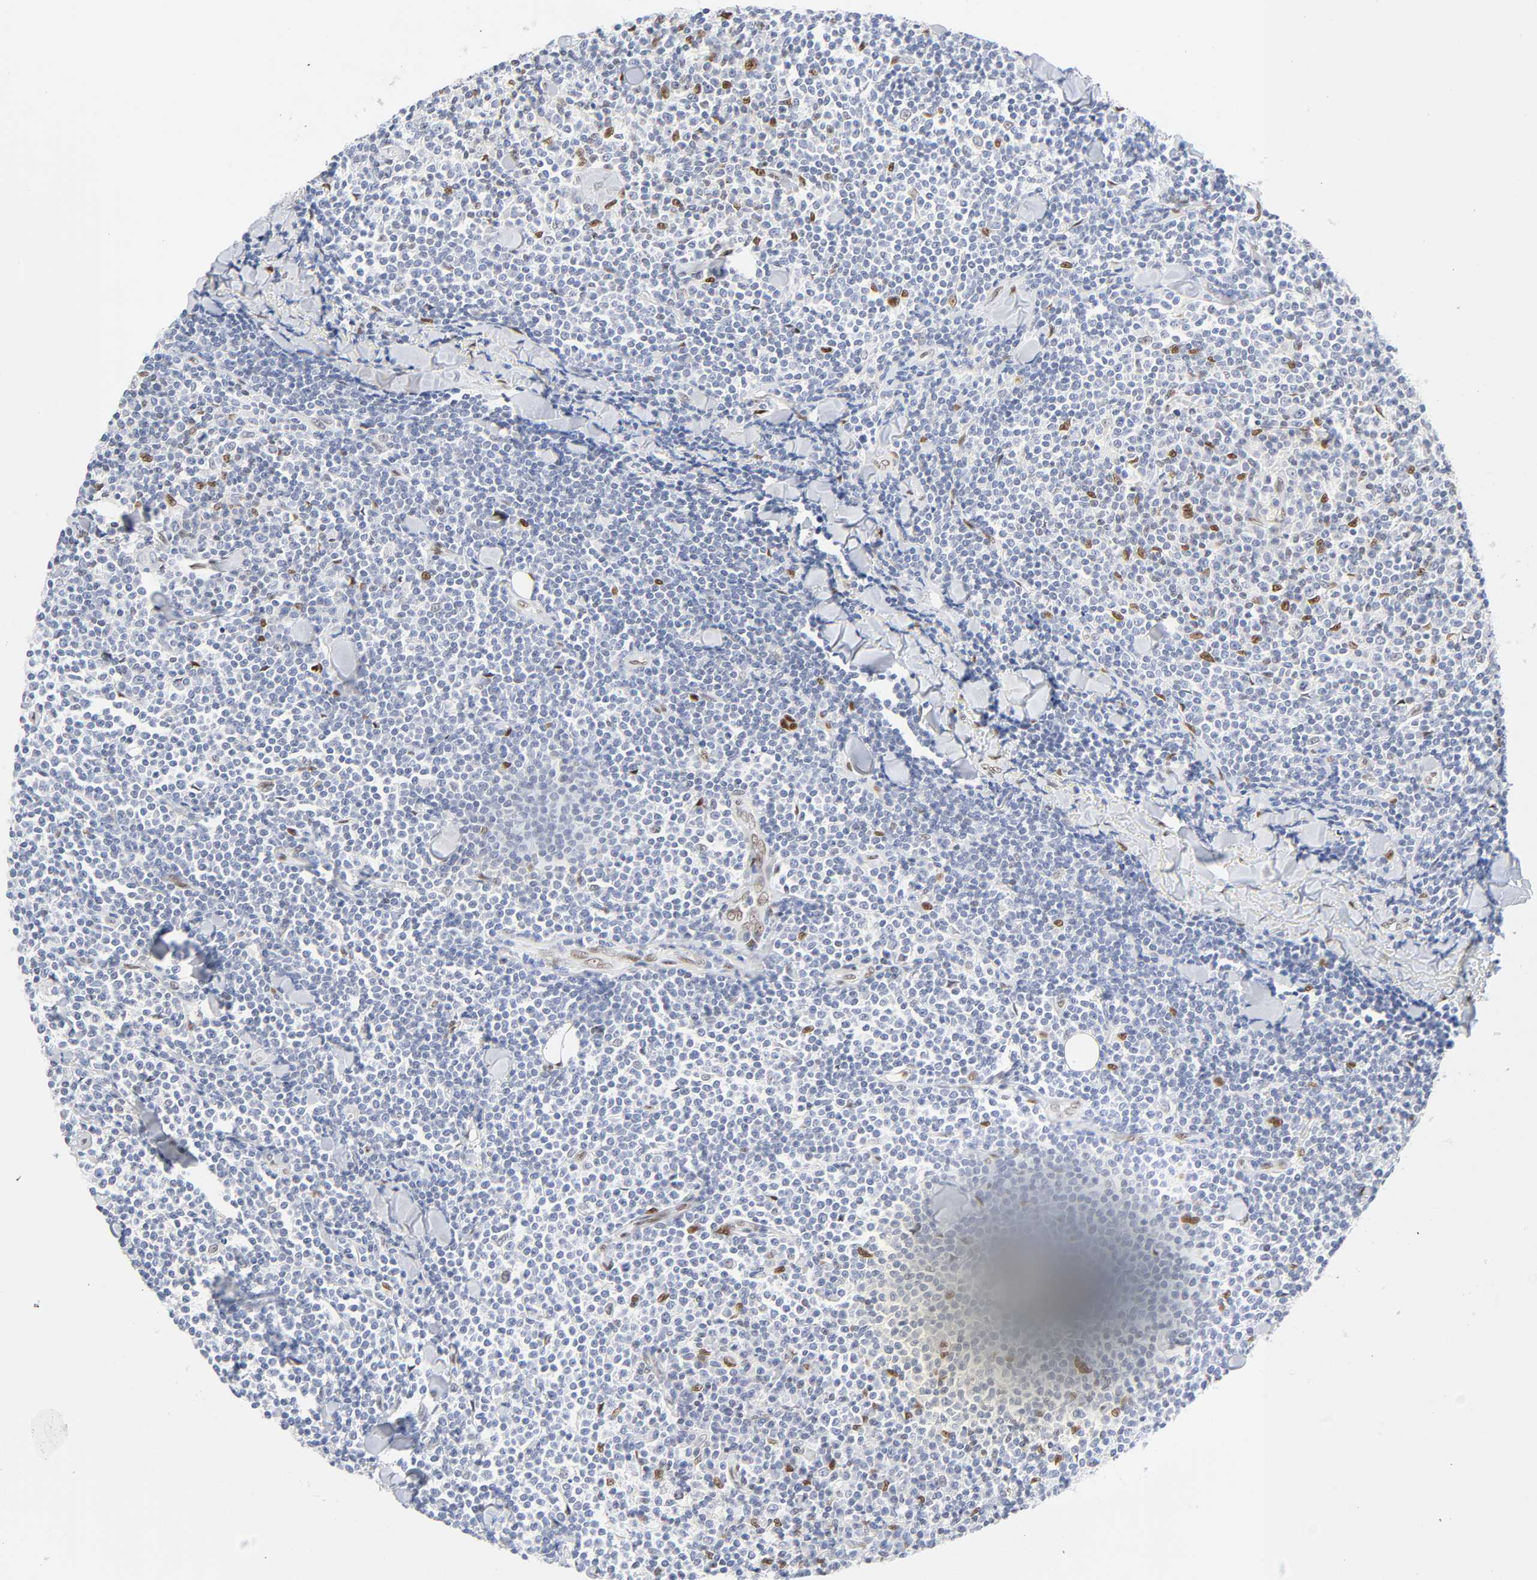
{"staining": {"intensity": "moderate", "quantity": "<25%", "location": "nuclear"}, "tissue": "lymphoma", "cell_type": "Tumor cells", "image_type": "cancer", "snomed": [{"axis": "morphology", "description": "Malignant lymphoma, non-Hodgkin's type, Low grade"}, {"axis": "topography", "description": "Soft tissue"}], "caption": "IHC staining of malignant lymphoma, non-Hodgkin's type (low-grade), which displays low levels of moderate nuclear expression in approximately <25% of tumor cells indicating moderate nuclear protein positivity. The staining was performed using DAB (3,3'-diaminobenzidine) (brown) for protein detection and nuclei were counterstained in hematoxylin (blue).", "gene": "NFIC", "patient": {"sex": "male", "age": 92}}